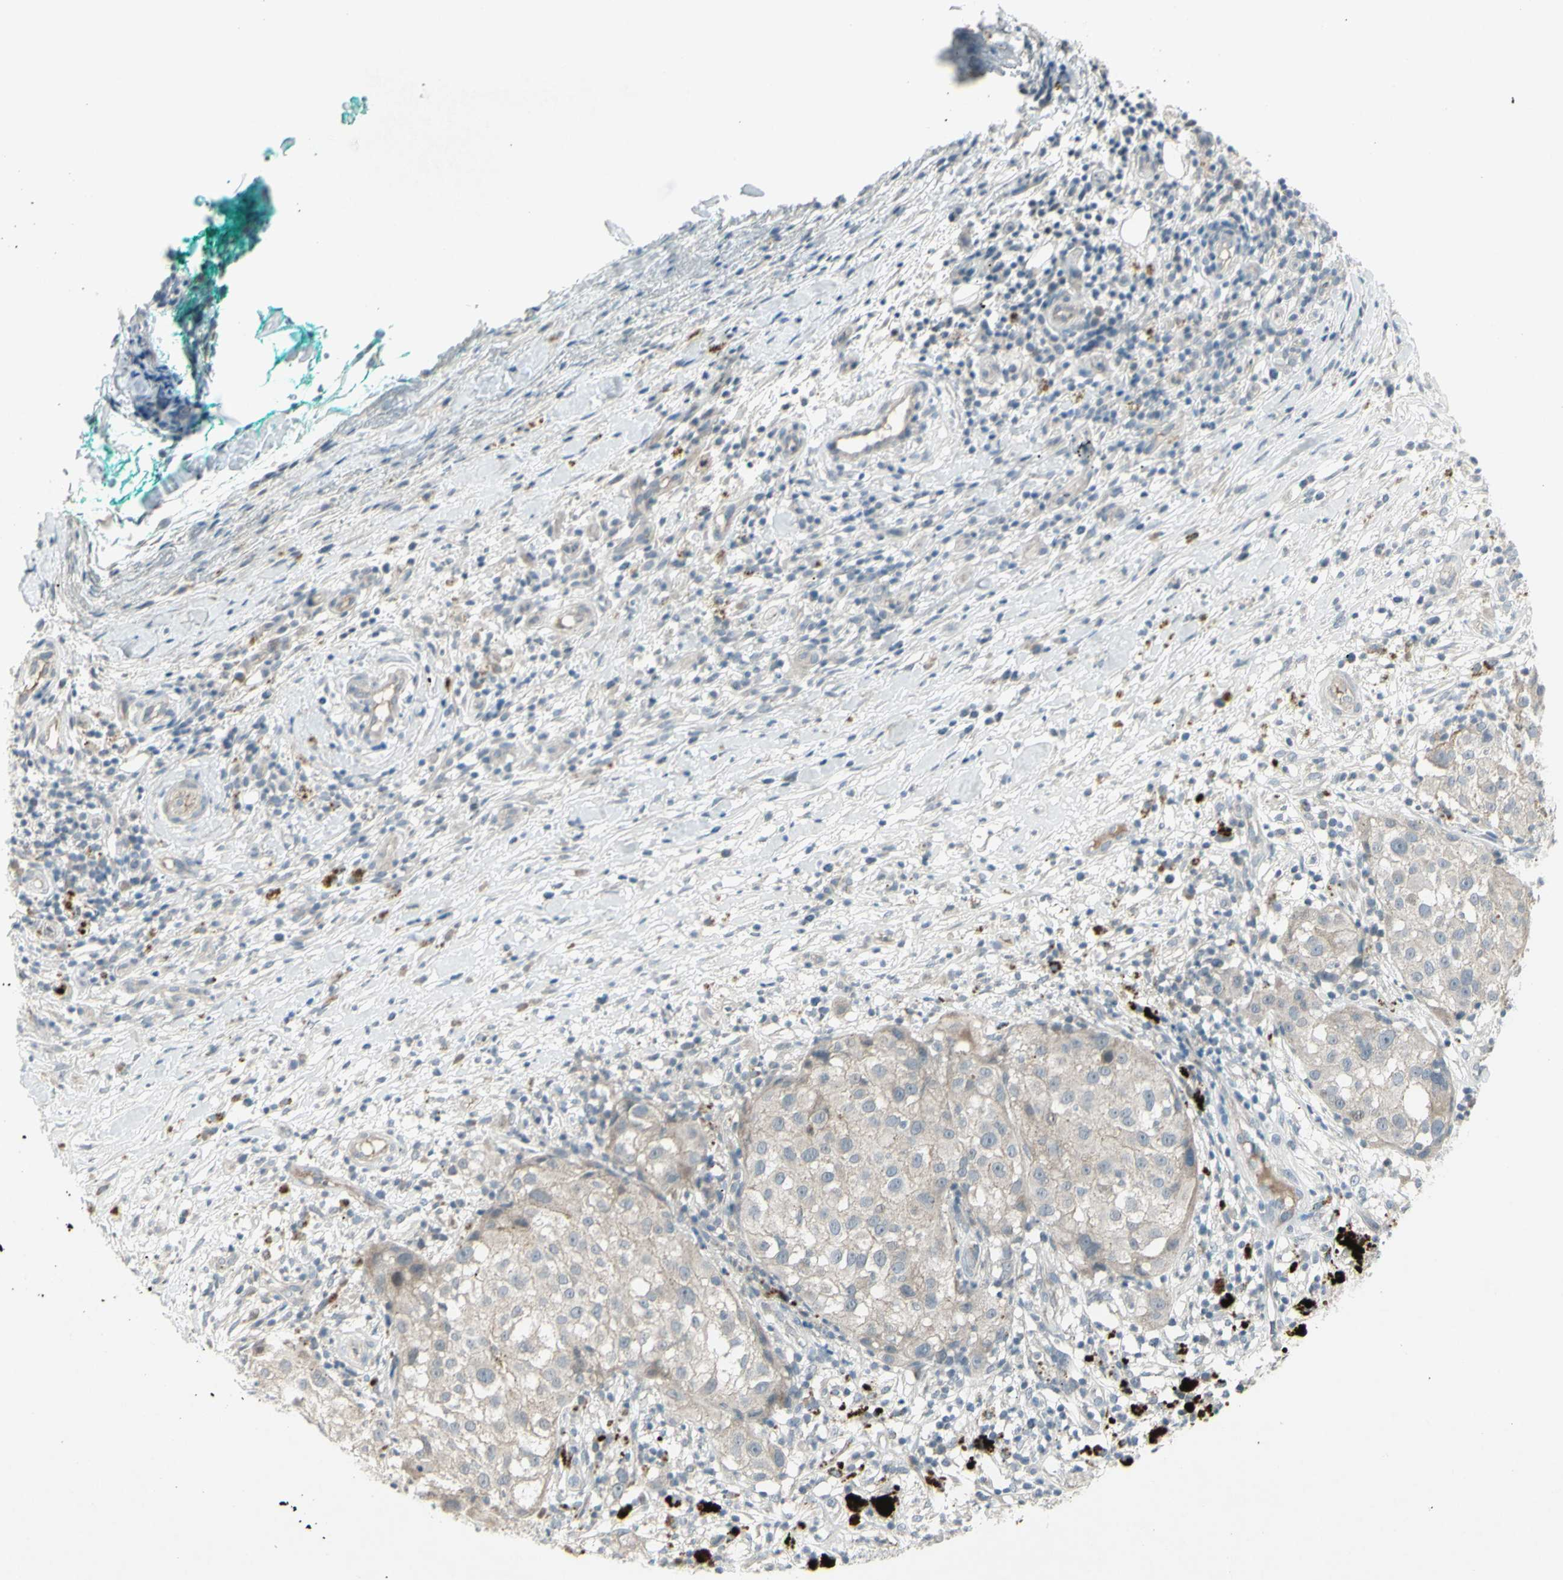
{"staining": {"intensity": "weak", "quantity": ">75%", "location": "cytoplasmic/membranous"}, "tissue": "melanoma", "cell_type": "Tumor cells", "image_type": "cancer", "snomed": [{"axis": "morphology", "description": "Necrosis, NOS"}, {"axis": "morphology", "description": "Malignant melanoma, NOS"}, {"axis": "topography", "description": "Skin"}], "caption": "Protein expression analysis of melanoma exhibits weak cytoplasmic/membranous positivity in about >75% of tumor cells.", "gene": "SH3GL2", "patient": {"sex": "female", "age": 87}}